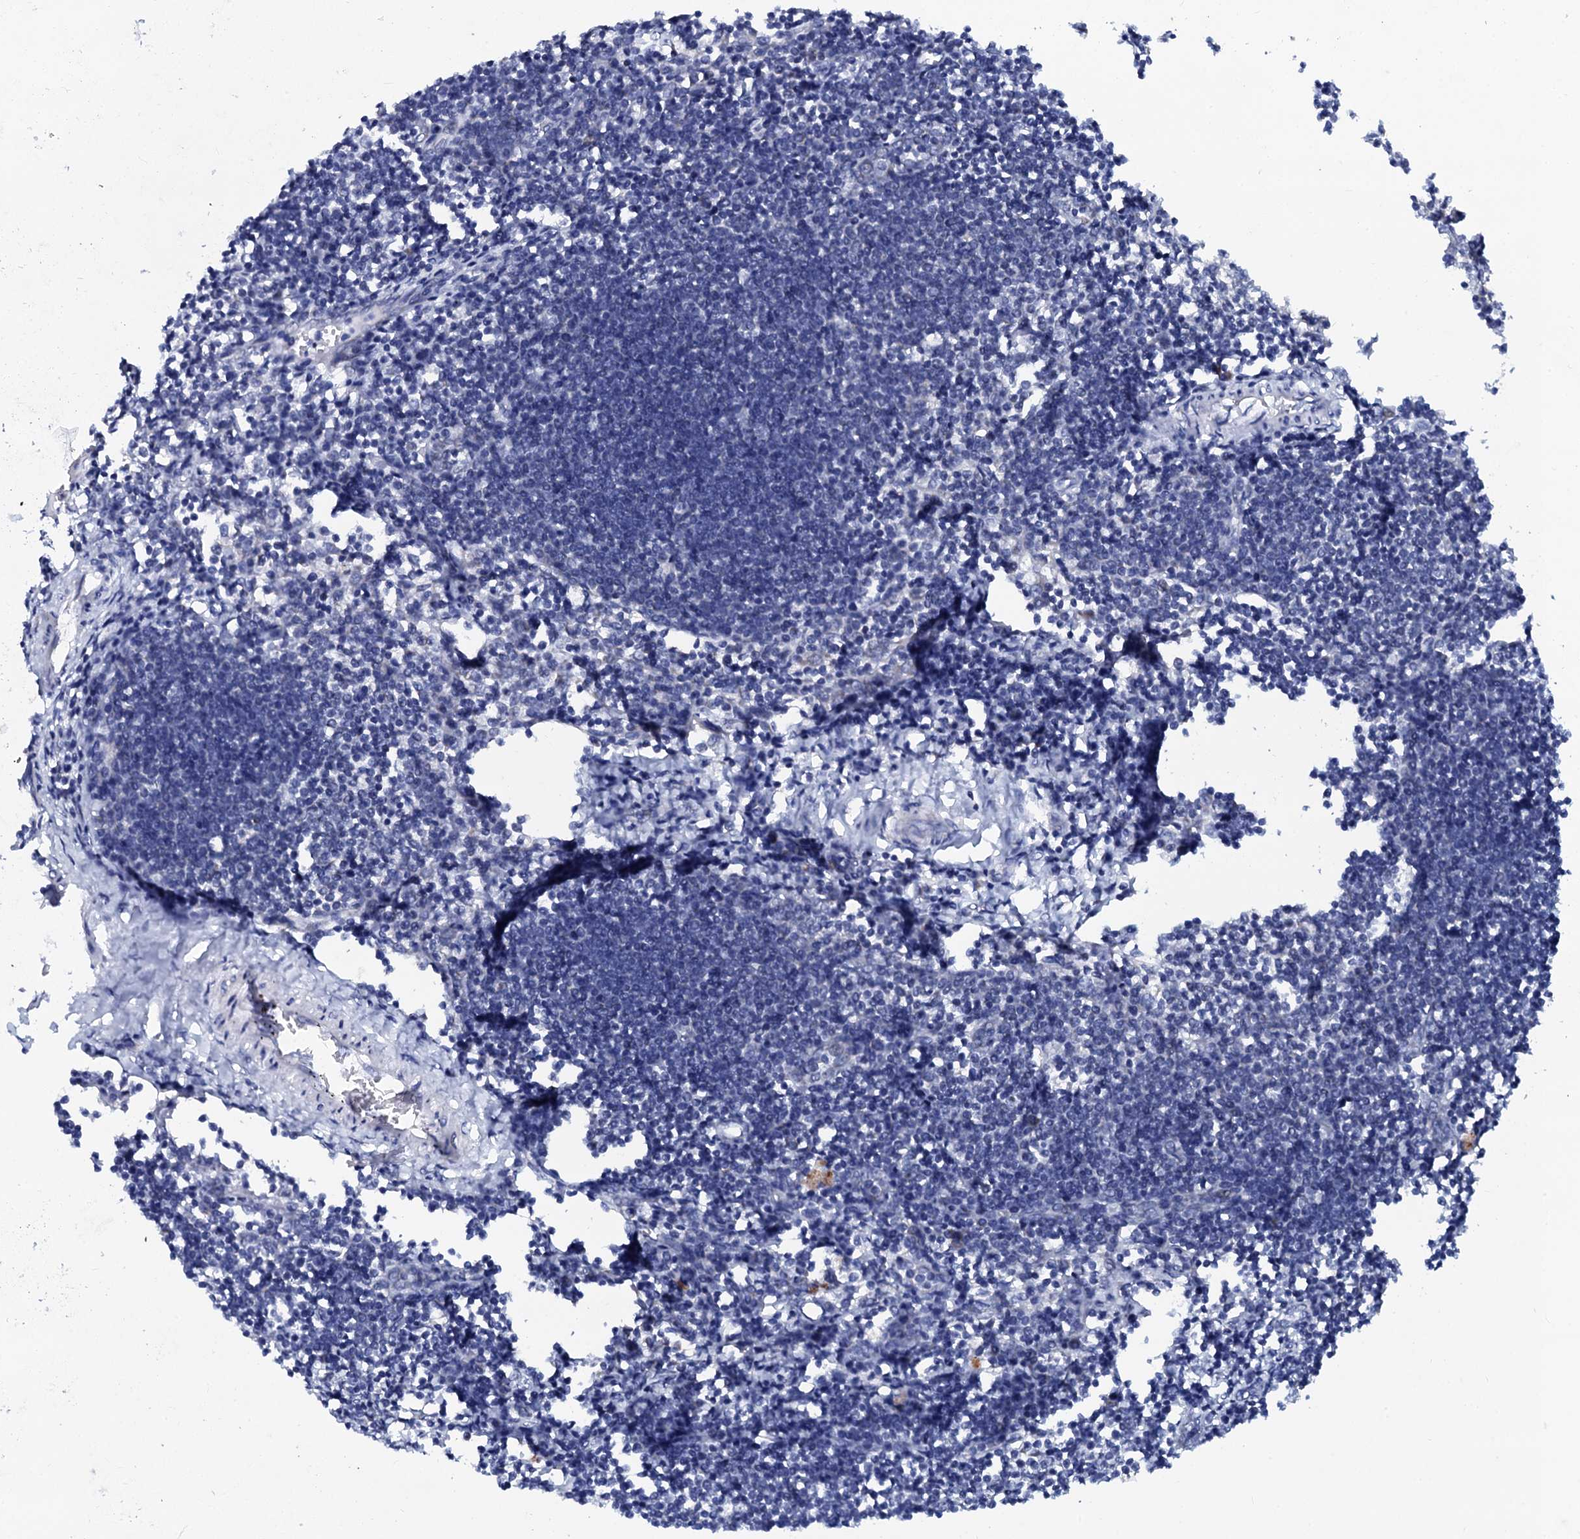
{"staining": {"intensity": "negative", "quantity": "none", "location": "none"}, "tissue": "lymph node", "cell_type": "Germinal center cells", "image_type": "normal", "snomed": [{"axis": "morphology", "description": "Normal tissue, NOS"}, {"axis": "morphology", "description": "Malignant melanoma, Metastatic site"}, {"axis": "topography", "description": "Lymph node"}], "caption": "An immunohistochemistry histopathology image of normal lymph node is shown. There is no staining in germinal center cells of lymph node. Brightfield microscopy of immunohistochemistry (IHC) stained with DAB (brown) and hematoxylin (blue), captured at high magnification.", "gene": "SLC37A4", "patient": {"sex": "male", "age": 41}}